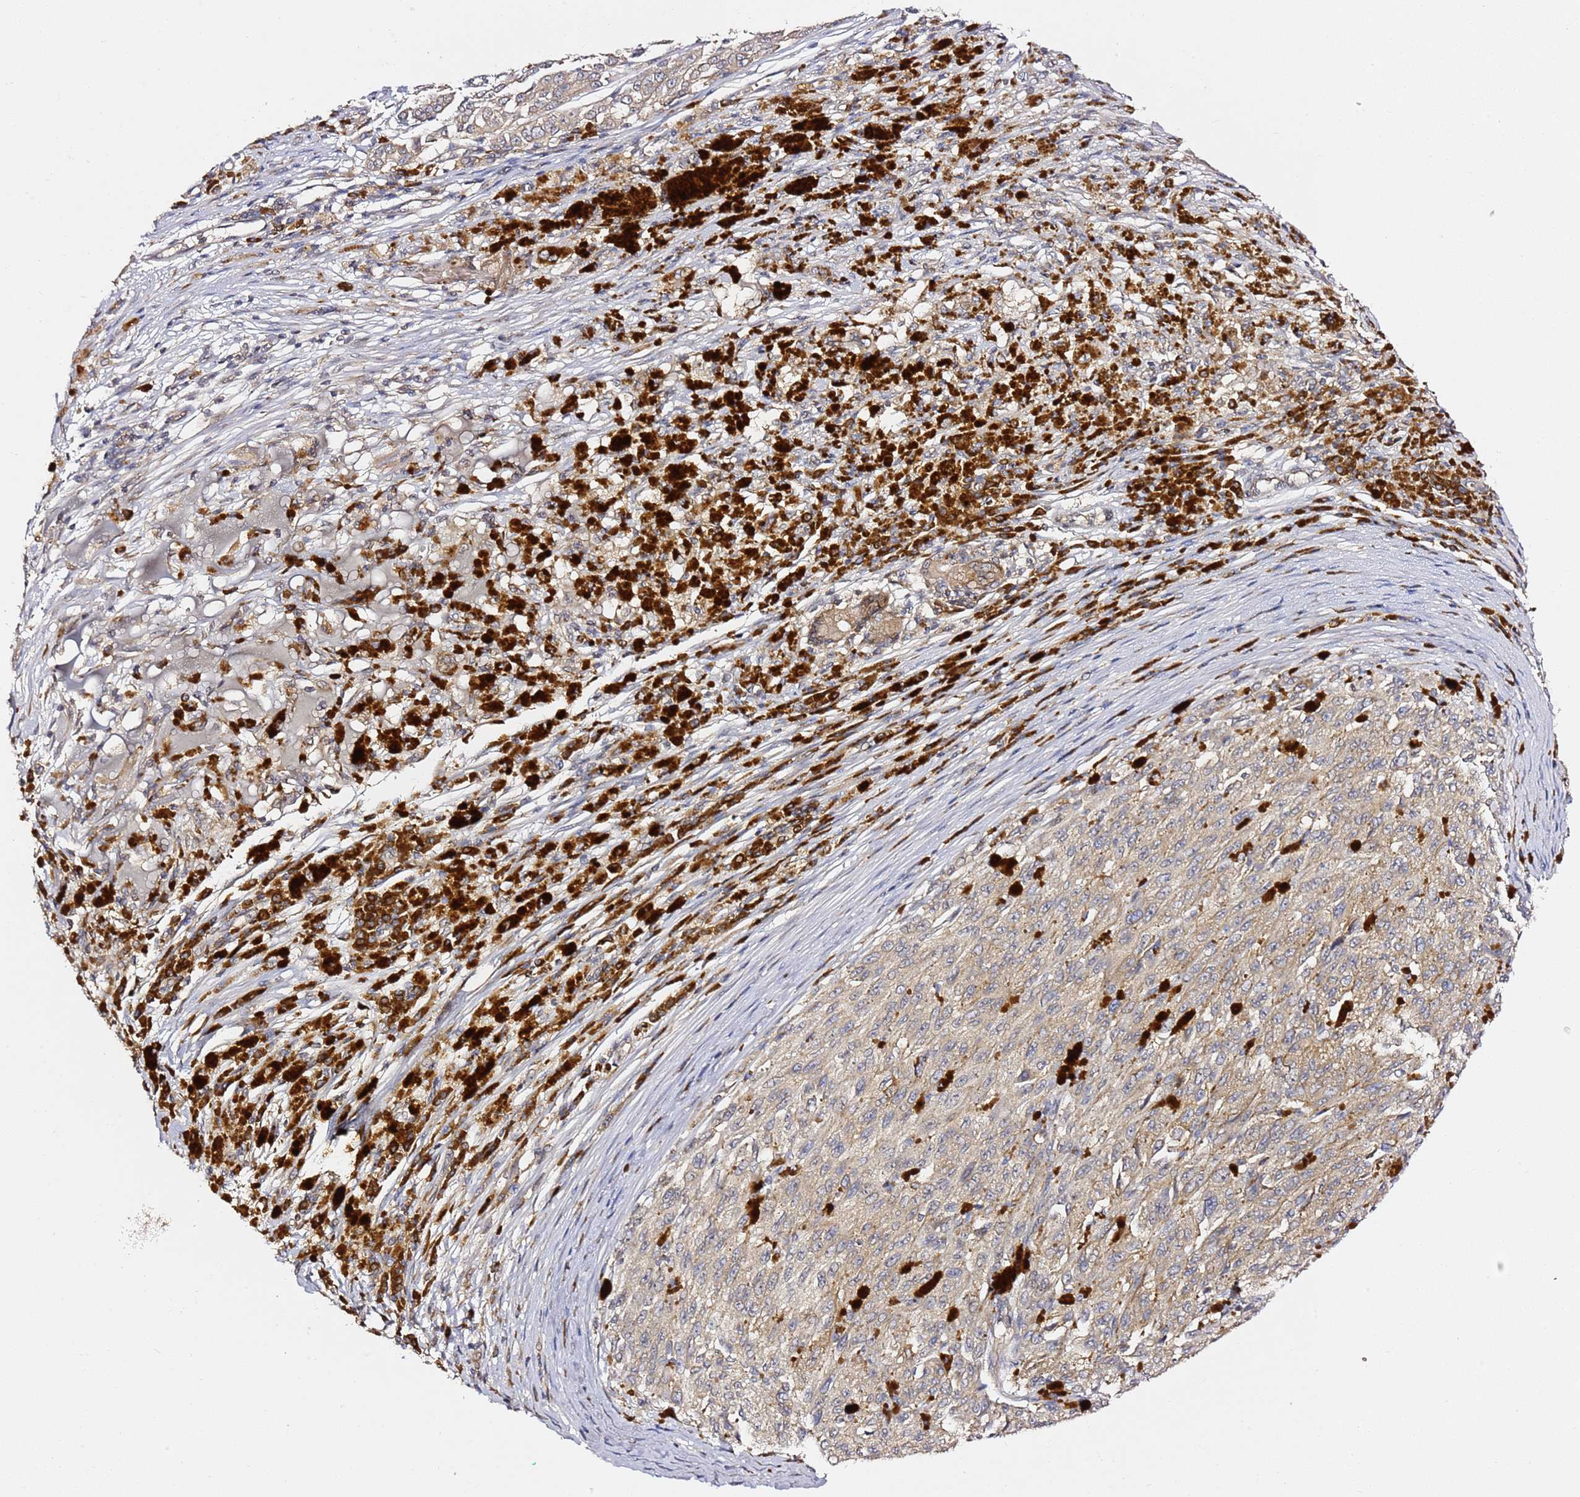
{"staining": {"intensity": "weak", "quantity": "25%-75%", "location": "cytoplasmic/membranous"}, "tissue": "melanoma", "cell_type": "Tumor cells", "image_type": "cancer", "snomed": [{"axis": "morphology", "description": "Malignant melanoma, NOS"}, {"axis": "topography", "description": "Skin"}], "caption": "Immunohistochemical staining of malignant melanoma displays low levels of weak cytoplasmic/membranous protein staining in about 25%-75% of tumor cells. (DAB (3,3'-diaminobenzidine) = brown stain, brightfield microscopy at high magnification).", "gene": "OSBPL2", "patient": {"sex": "female", "age": 52}}